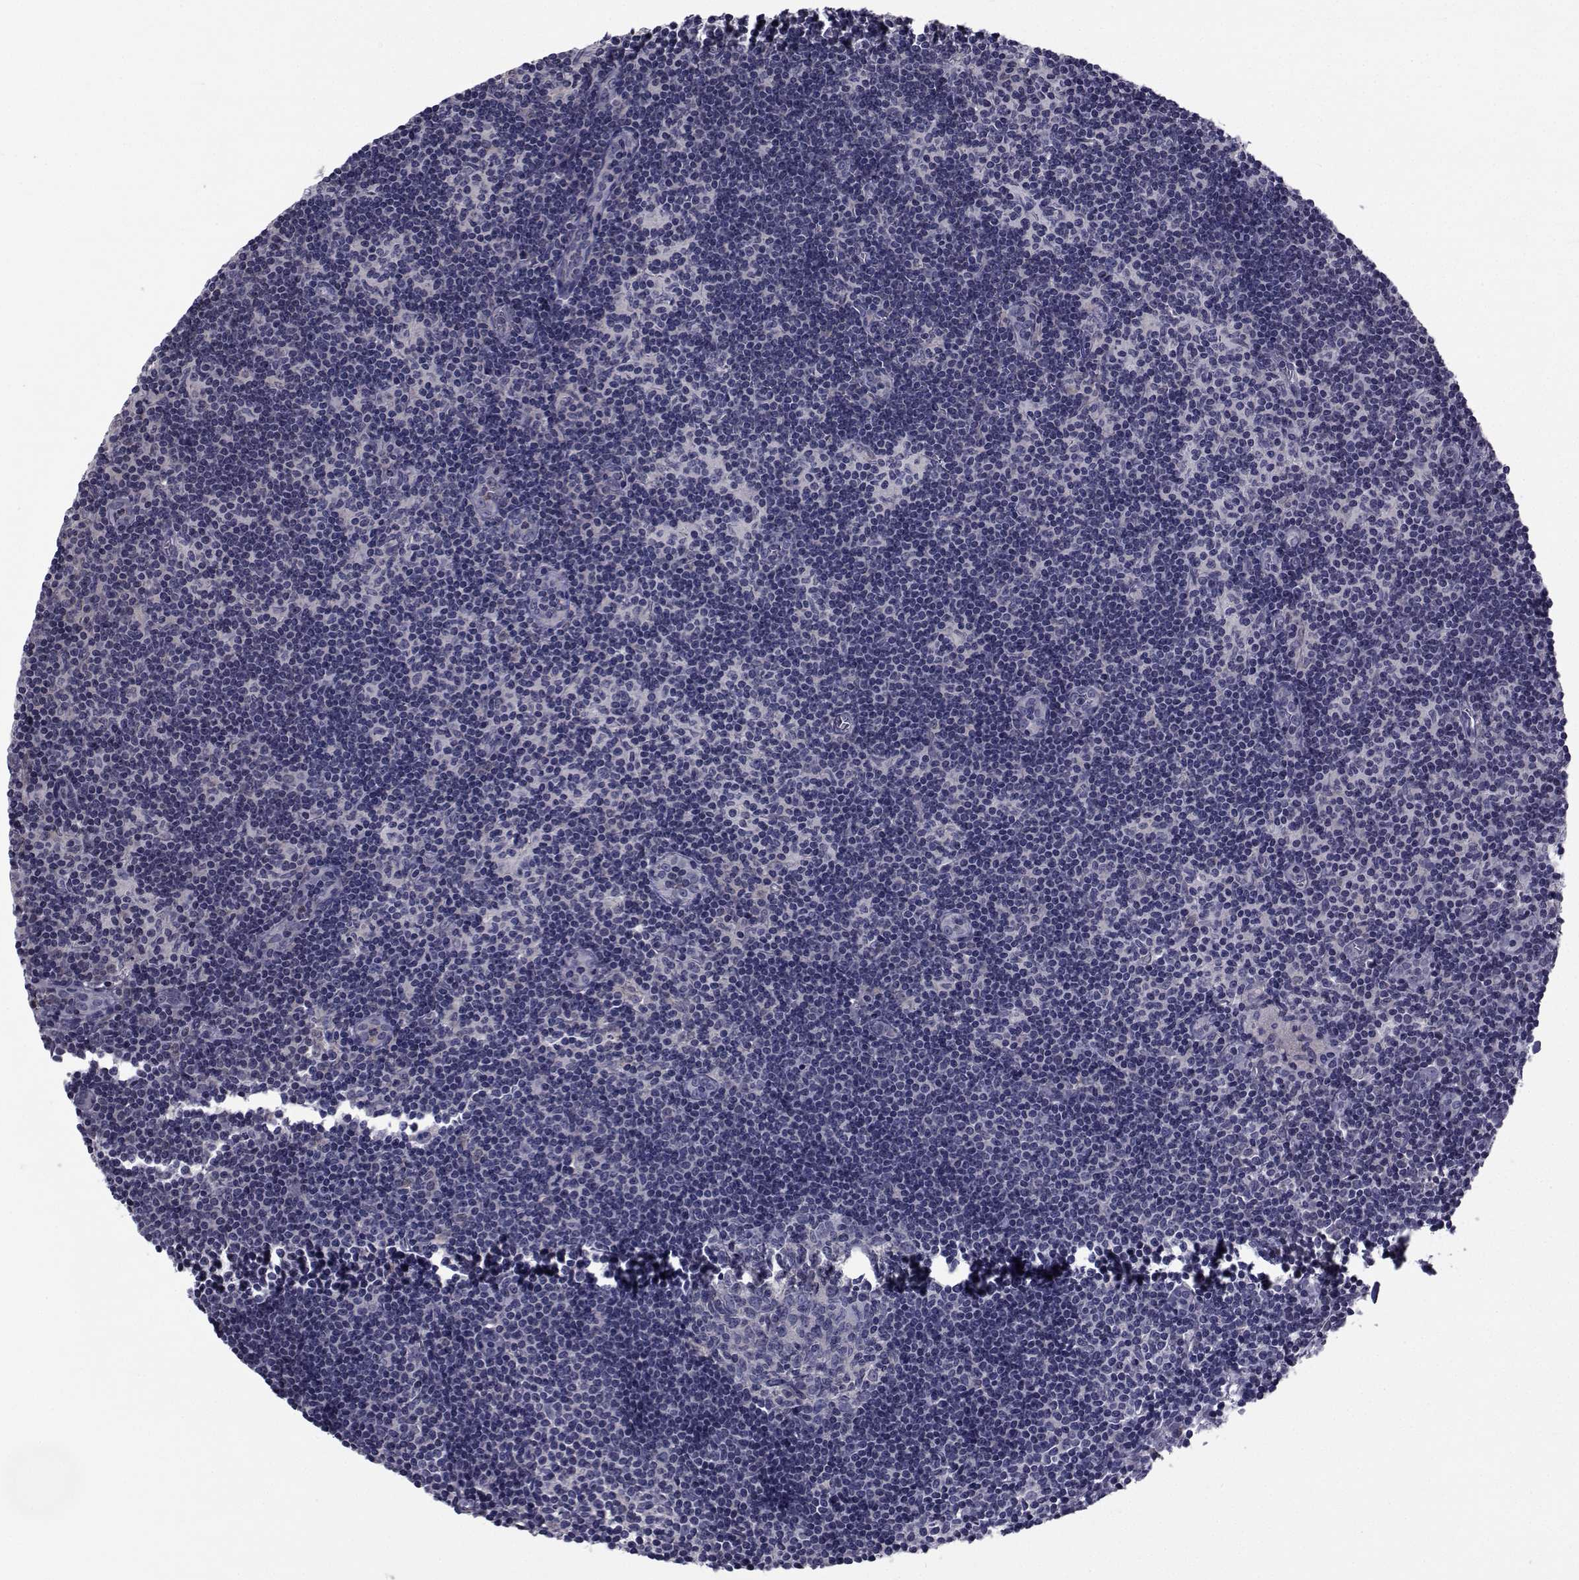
{"staining": {"intensity": "negative", "quantity": "none", "location": "none"}, "tissue": "lymph node", "cell_type": "Germinal center cells", "image_type": "normal", "snomed": [{"axis": "morphology", "description": "Normal tissue, NOS"}, {"axis": "topography", "description": "Lymph node"}], "caption": "Immunohistochemistry photomicrograph of benign lymph node: lymph node stained with DAB shows no significant protein expression in germinal center cells.", "gene": "SLC30A10", "patient": {"sex": "male", "age": 59}}